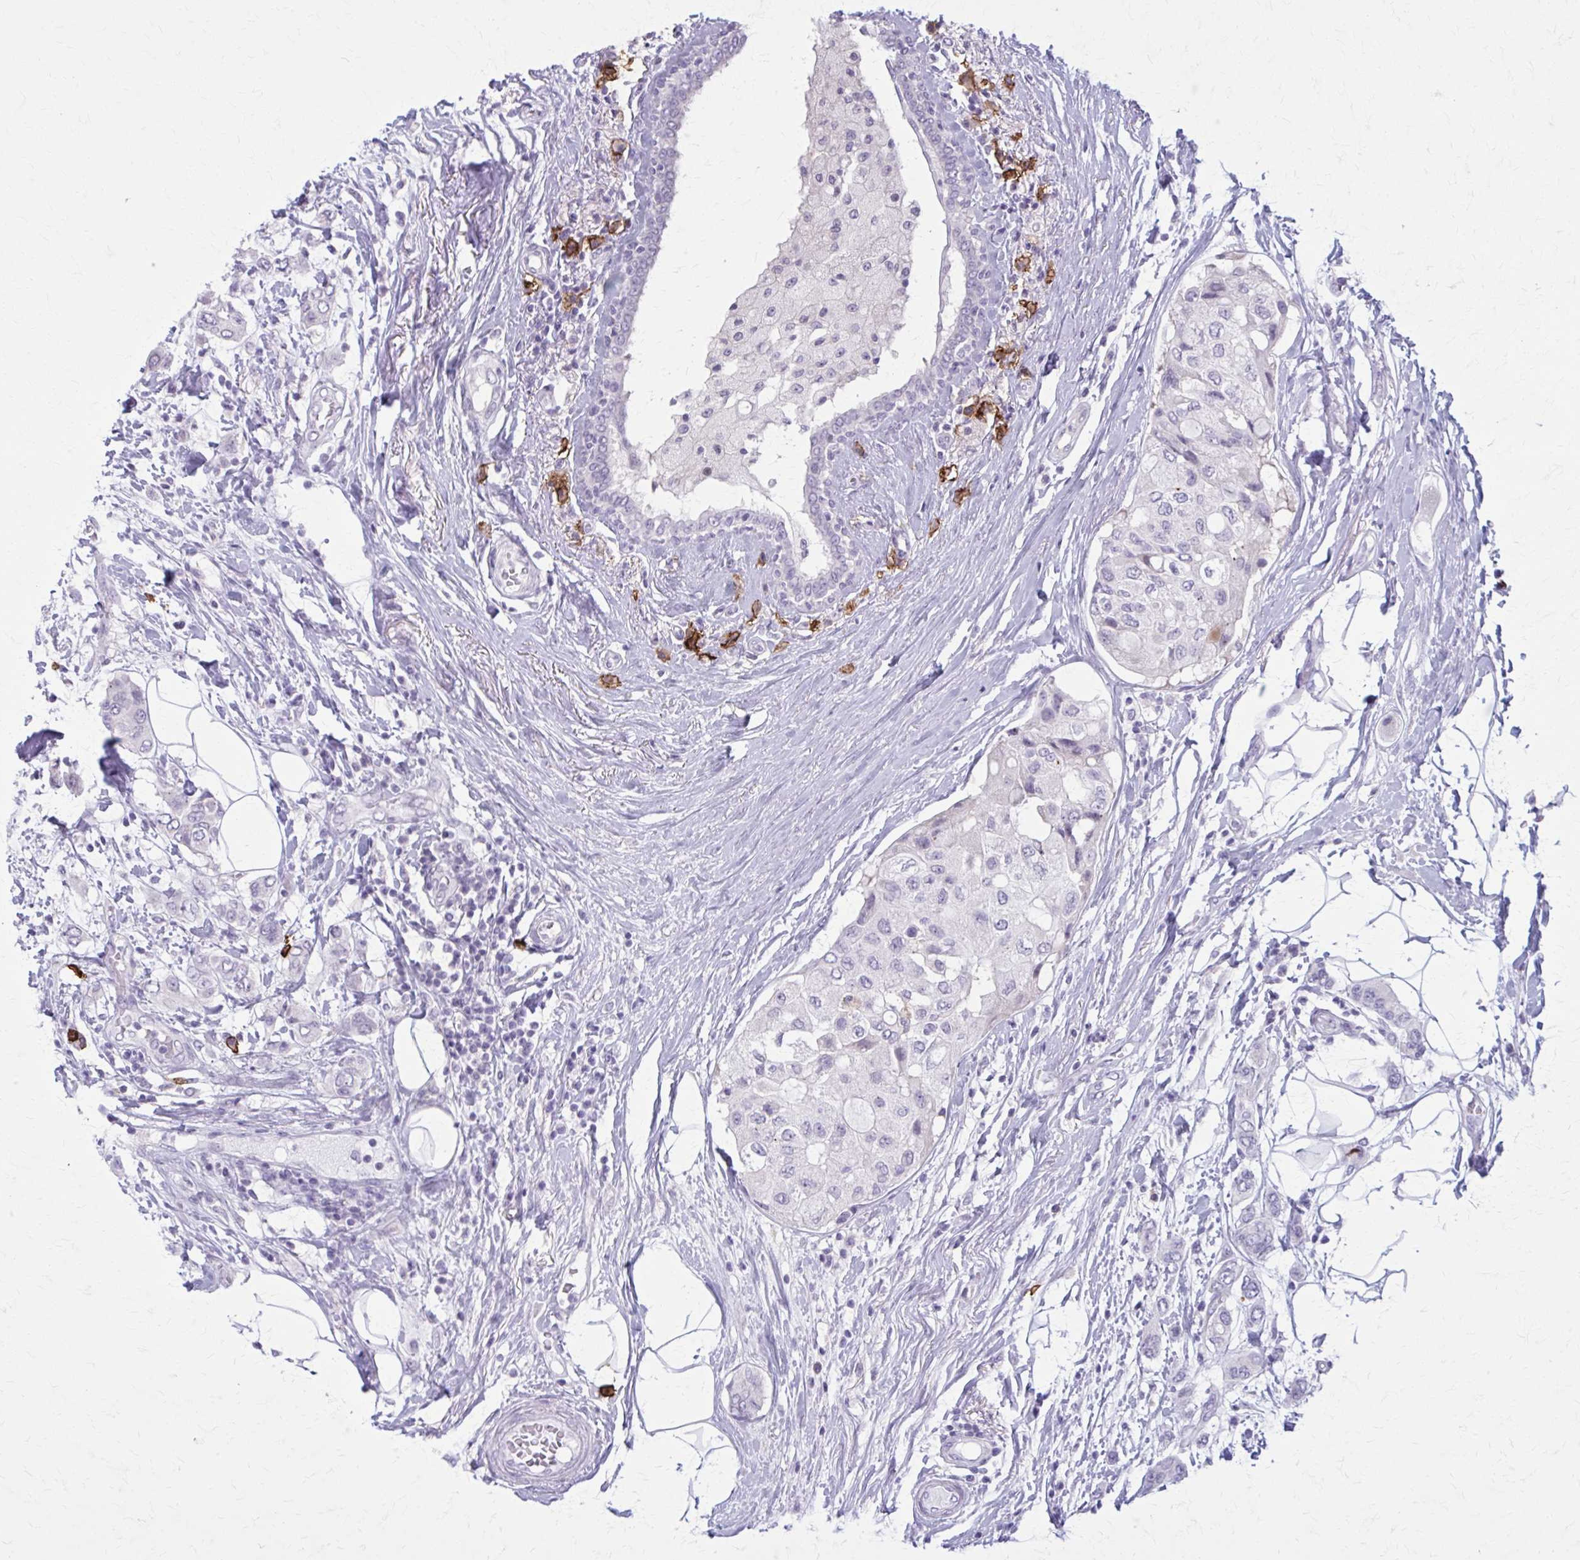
{"staining": {"intensity": "negative", "quantity": "none", "location": "none"}, "tissue": "breast cancer", "cell_type": "Tumor cells", "image_type": "cancer", "snomed": [{"axis": "morphology", "description": "Lobular carcinoma"}, {"axis": "topography", "description": "Breast"}], "caption": "Immunohistochemical staining of breast cancer (lobular carcinoma) reveals no significant positivity in tumor cells. (DAB (3,3'-diaminobenzidine) IHC, high magnification).", "gene": "CD38", "patient": {"sex": "female", "age": 51}}